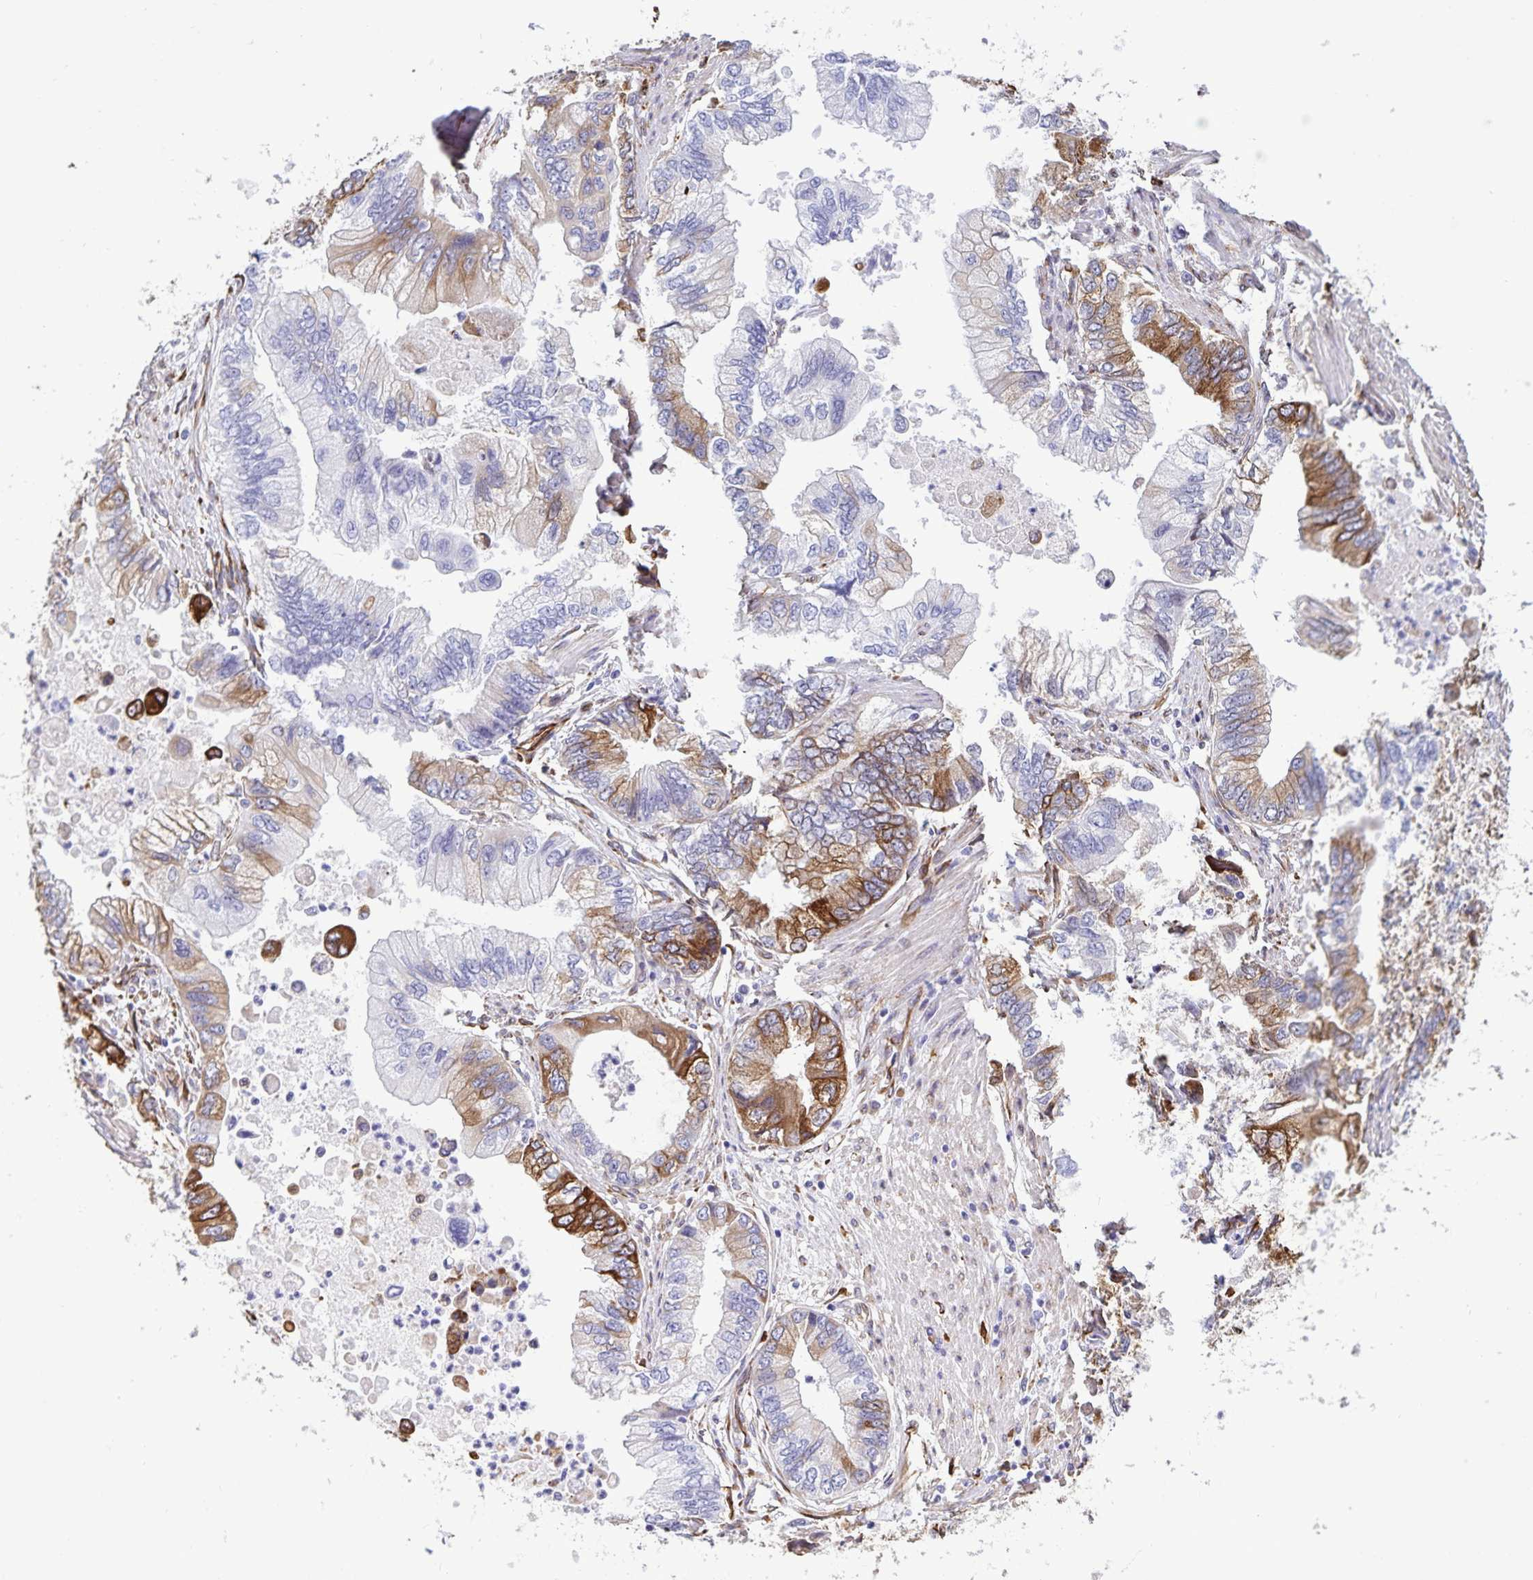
{"staining": {"intensity": "moderate", "quantity": "25%-75%", "location": "cytoplasmic/membranous"}, "tissue": "stomach cancer", "cell_type": "Tumor cells", "image_type": "cancer", "snomed": [{"axis": "morphology", "description": "Adenocarcinoma, NOS"}, {"axis": "topography", "description": "Pancreas"}, {"axis": "topography", "description": "Stomach, upper"}], "caption": "Immunohistochemistry (IHC) (DAB) staining of stomach adenocarcinoma displays moderate cytoplasmic/membranous protein expression in about 25%-75% of tumor cells.", "gene": "RCN1", "patient": {"sex": "male", "age": 77}}